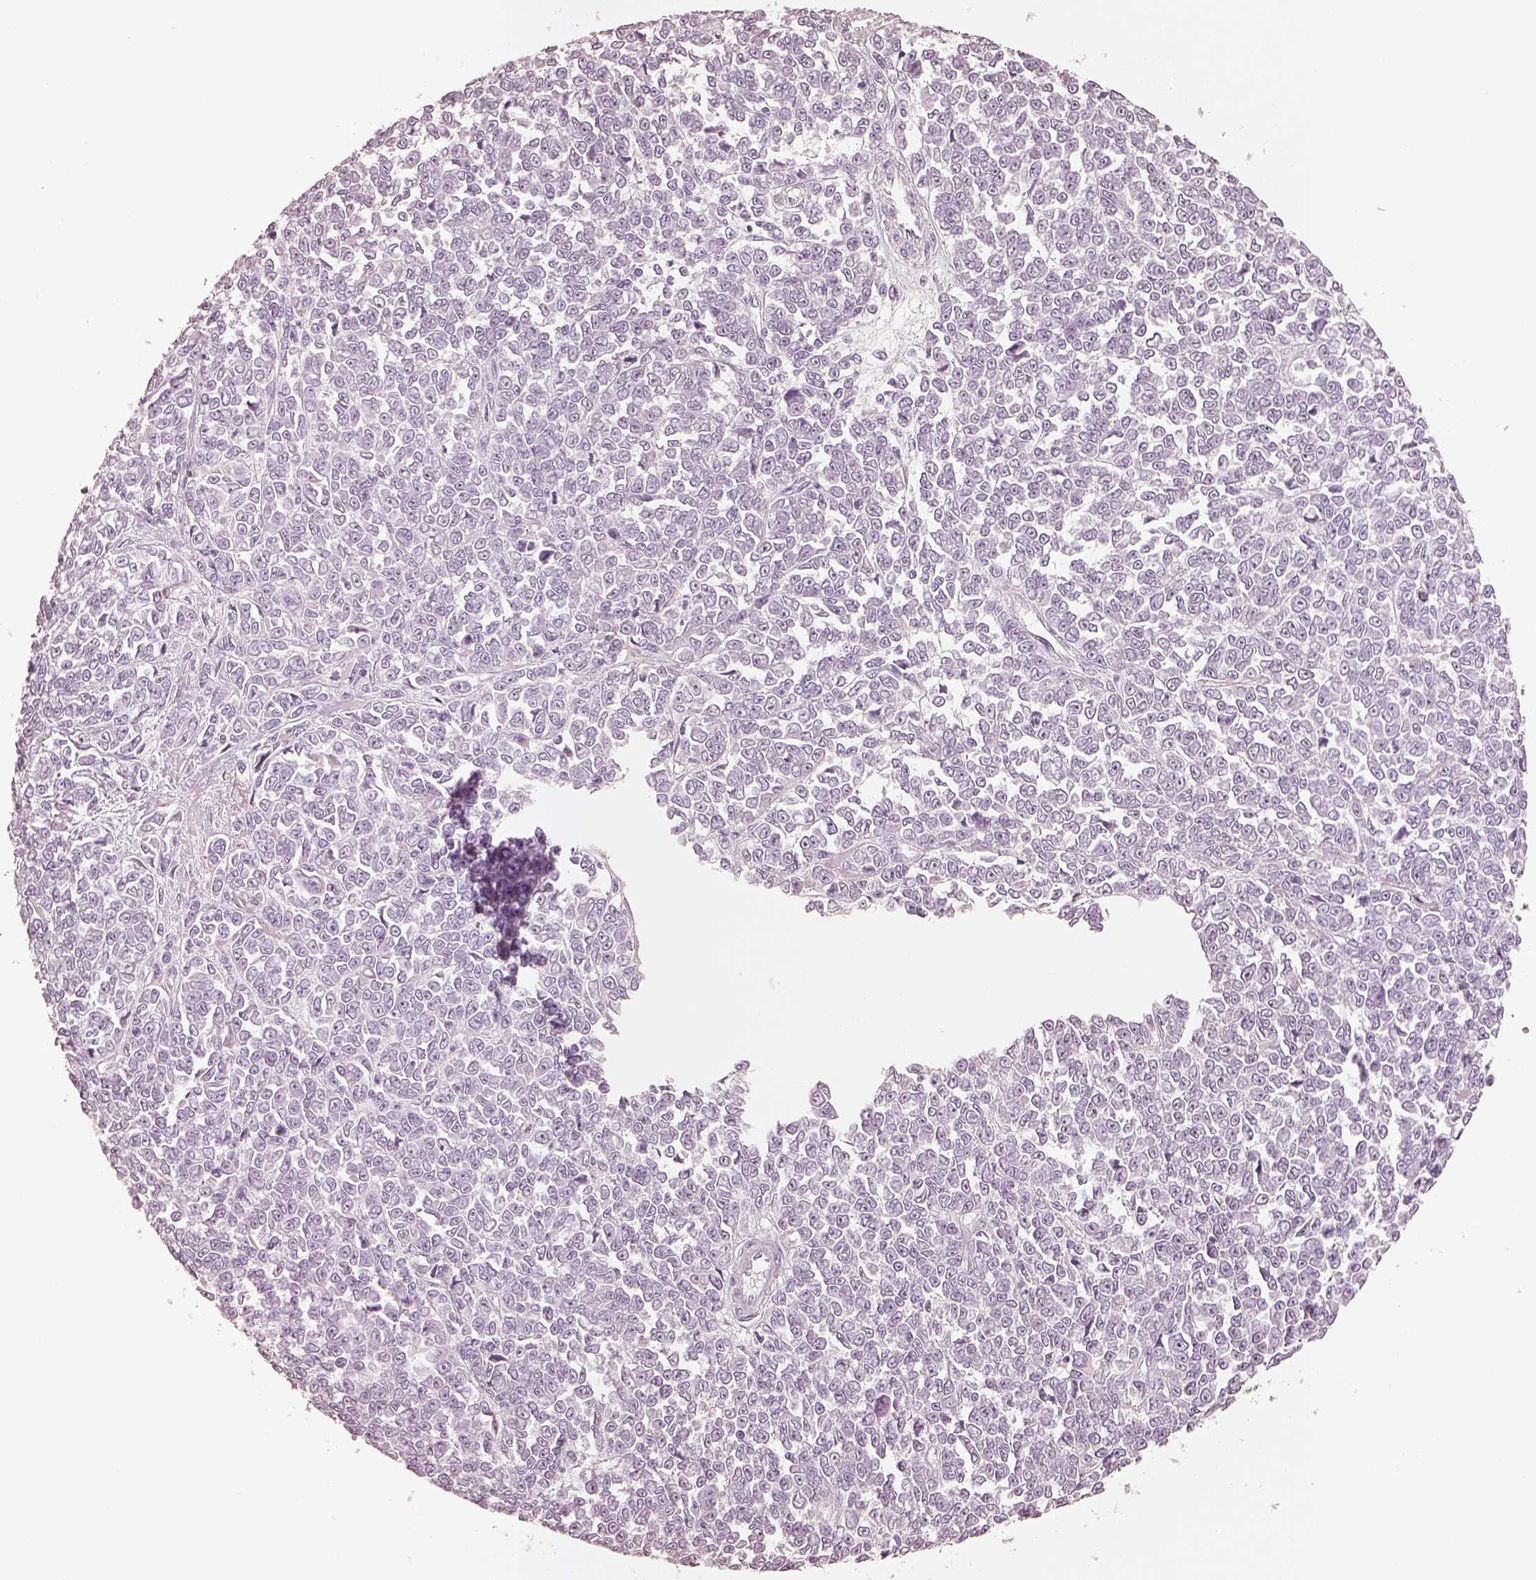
{"staining": {"intensity": "negative", "quantity": "none", "location": "none"}, "tissue": "melanoma", "cell_type": "Tumor cells", "image_type": "cancer", "snomed": [{"axis": "morphology", "description": "Malignant melanoma, NOS"}, {"axis": "topography", "description": "Skin"}], "caption": "The image reveals no staining of tumor cells in malignant melanoma.", "gene": "KRT72", "patient": {"sex": "female", "age": 95}}